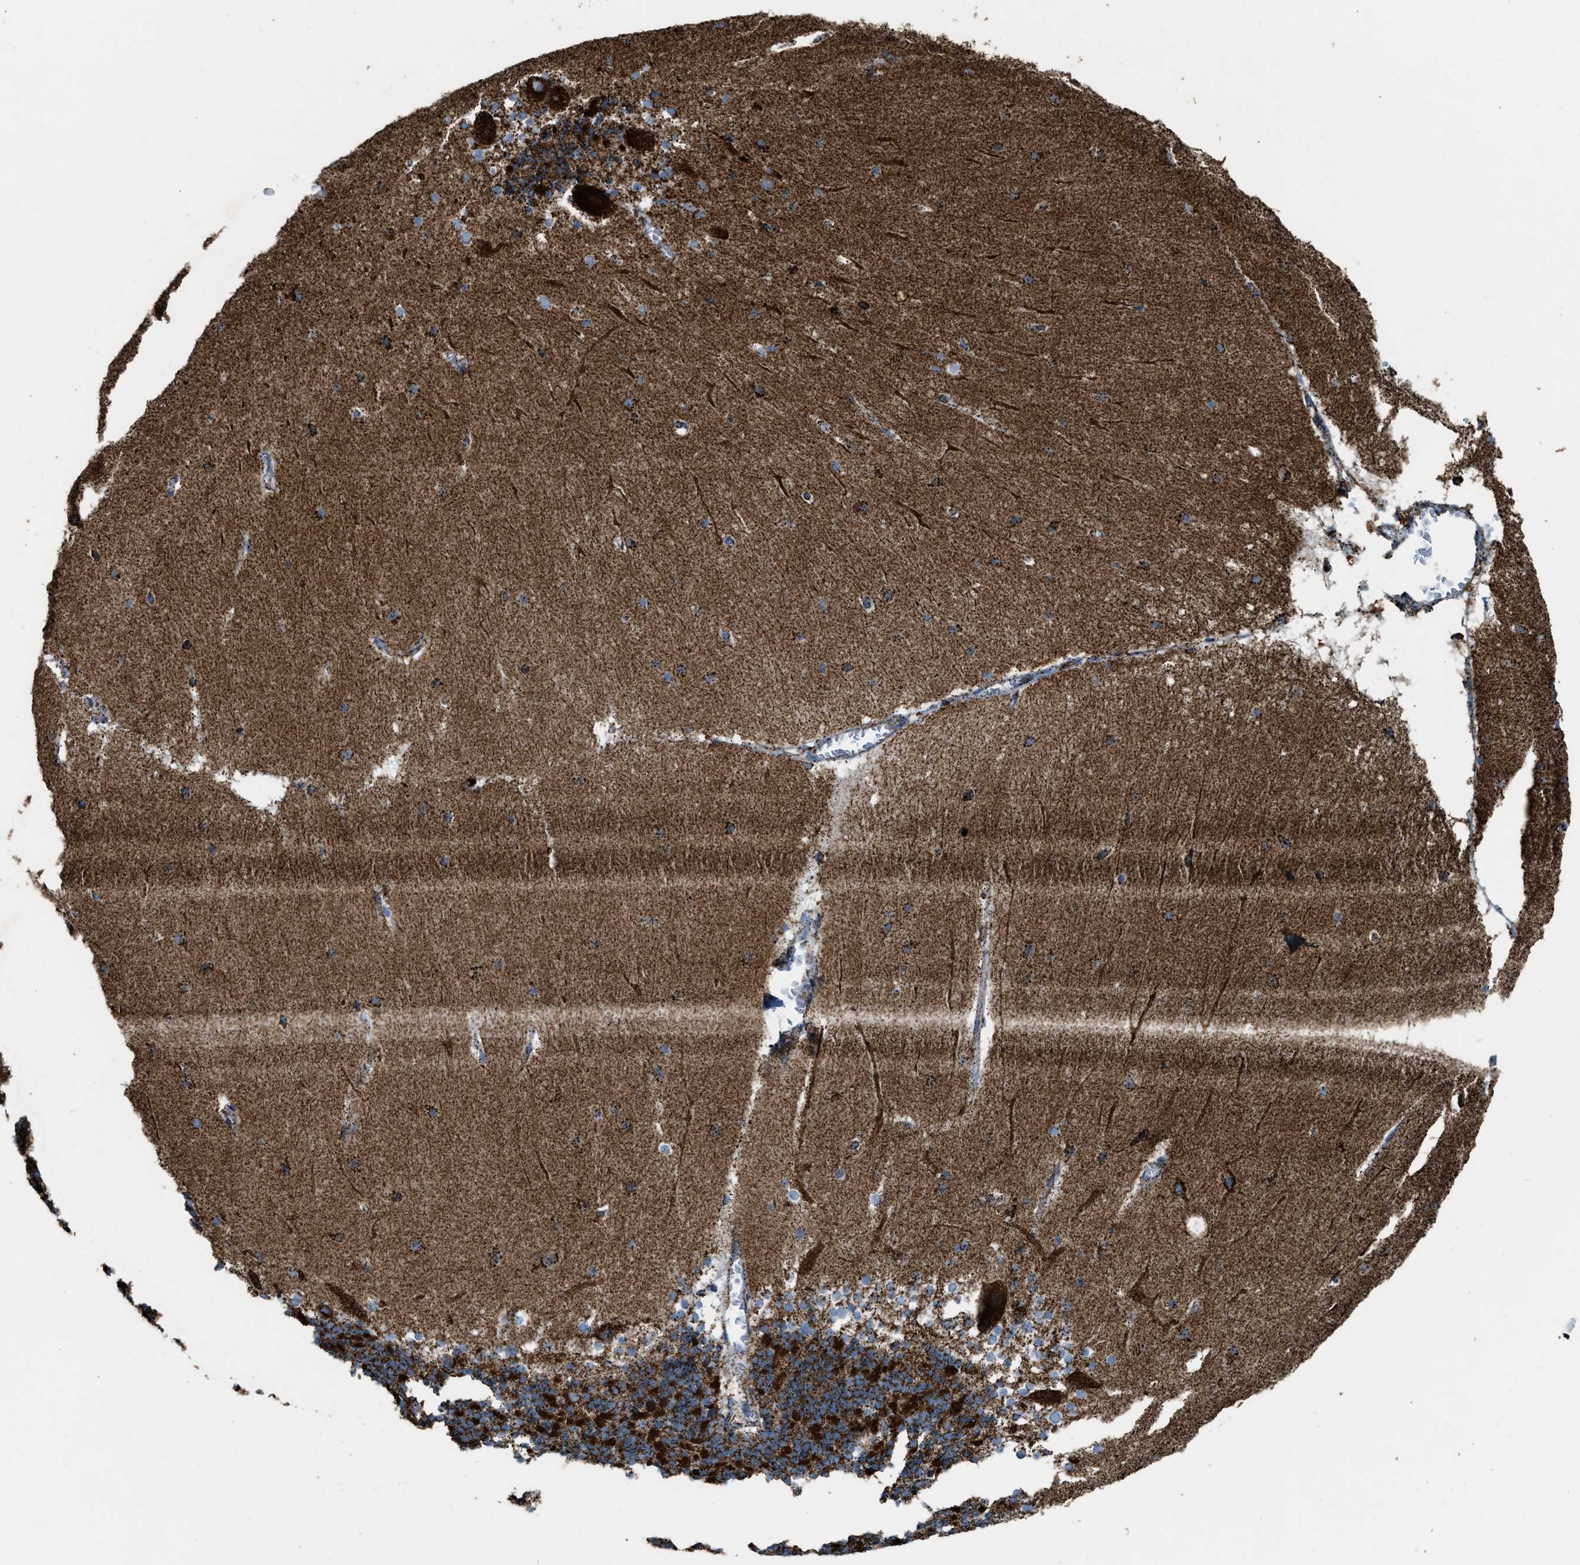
{"staining": {"intensity": "strong", "quantity": ">75%", "location": "cytoplasmic/membranous"}, "tissue": "cerebellum", "cell_type": "Cells in granular layer", "image_type": "normal", "snomed": [{"axis": "morphology", "description": "Normal tissue, NOS"}, {"axis": "topography", "description": "Cerebellum"}], "caption": "Normal cerebellum shows strong cytoplasmic/membranous expression in about >75% of cells in granular layer (Brightfield microscopy of DAB IHC at high magnification)..", "gene": "MDH2", "patient": {"sex": "female", "age": 19}}